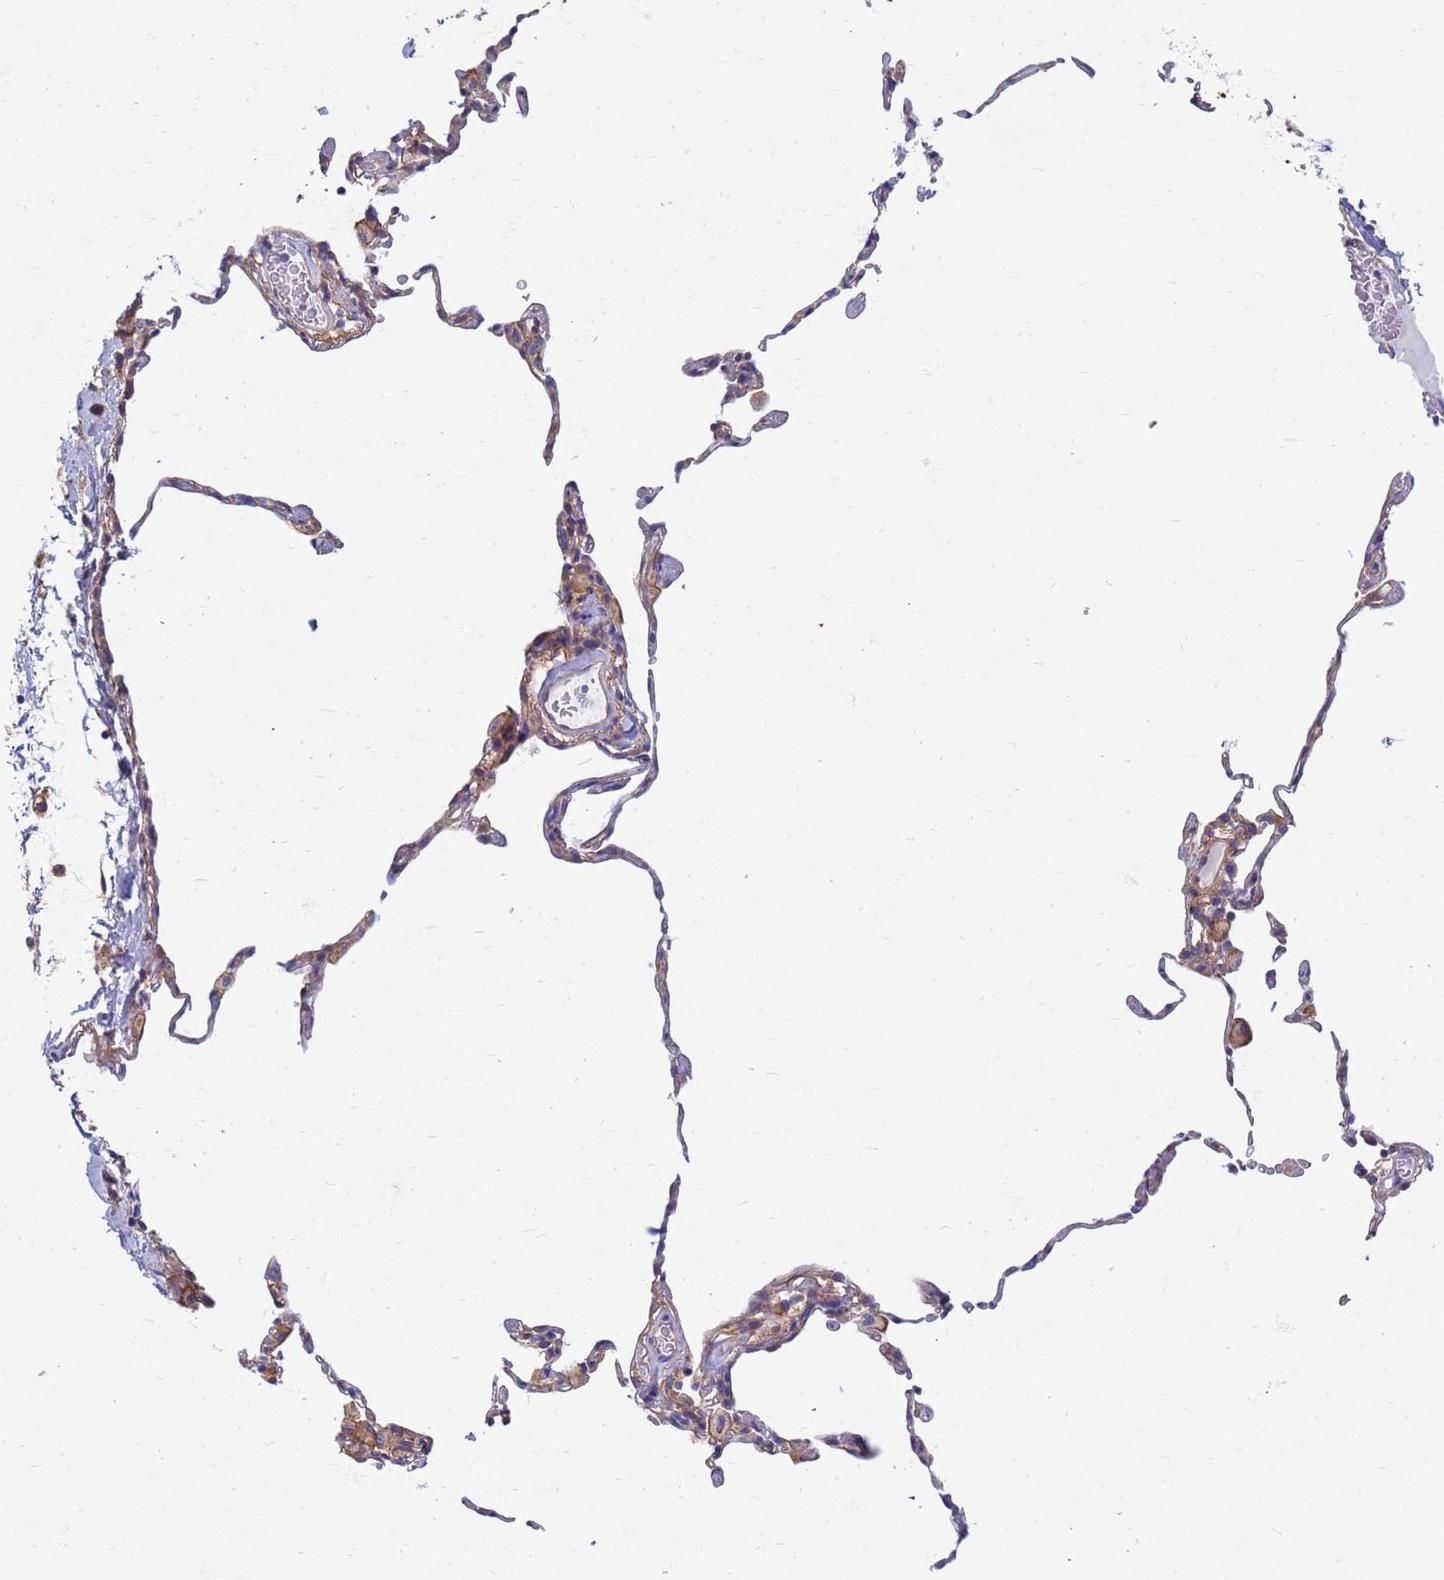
{"staining": {"intensity": "weak", "quantity": "<25%", "location": "cytoplasmic/membranous"}, "tissue": "lung", "cell_type": "Alveolar cells", "image_type": "normal", "snomed": [{"axis": "morphology", "description": "Normal tissue, NOS"}, {"axis": "topography", "description": "Lung"}], "caption": "A high-resolution micrograph shows immunohistochemistry (IHC) staining of normal lung, which shows no significant expression in alveolar cells.", "gene": "EEA1", "patient": {"sex": "female", "age": 57}}